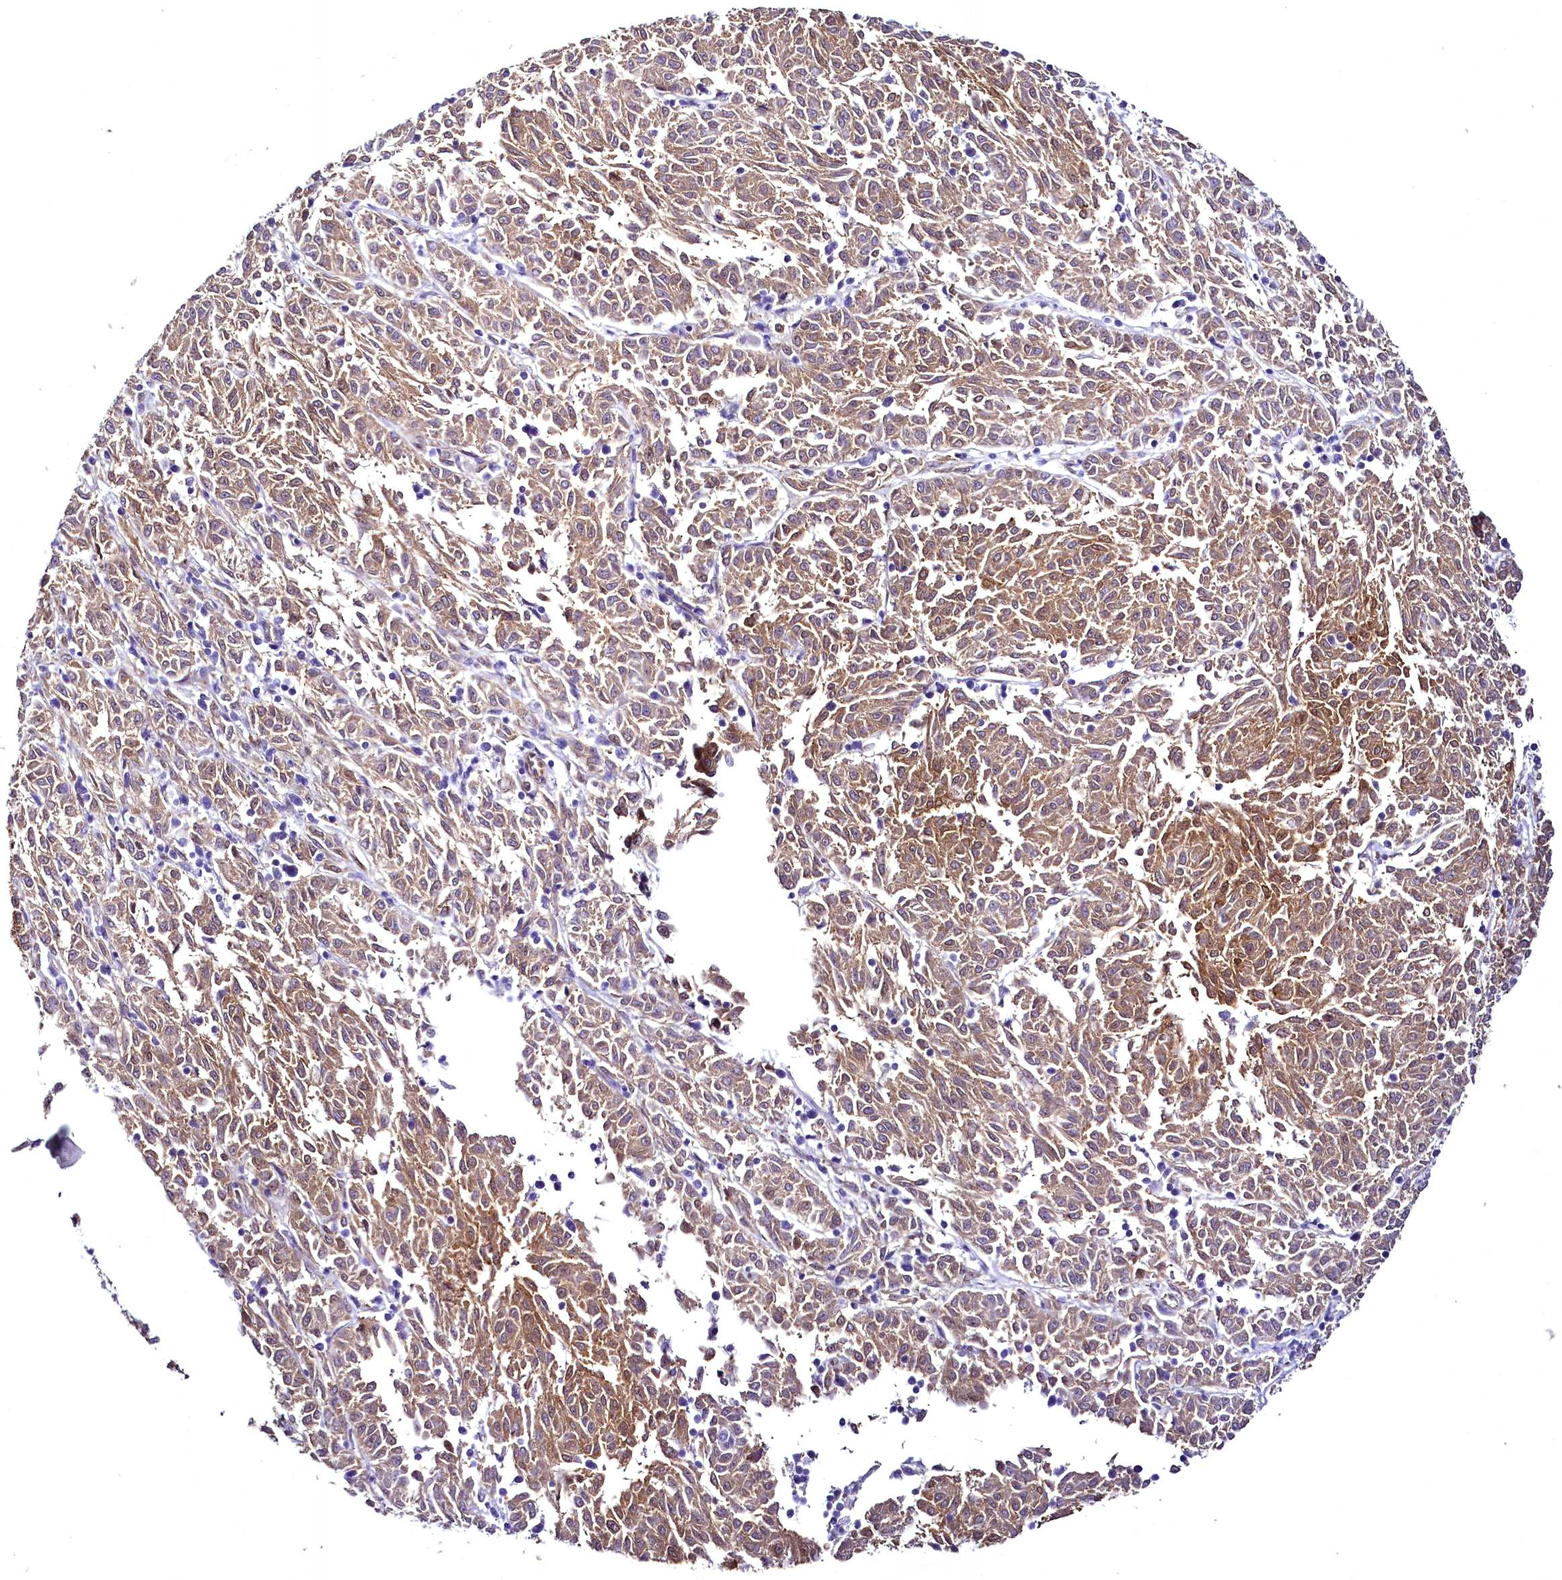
{"staining": {"intensity": "moderate", "quantity": ">75%", "location": "cytoplasmic/membranous"}, "tissue": "melanoma", "cell_type": "Tumor cells", "image_type": "cancer", "snomed": [{"axis": "morphology", "description": "Malignant melanoma, NOS"}, {"axis": "topography", "description": "Skin"}], "caption": "Protein expression analysis of malignant melanoma shows moderate cytoplasmic/membranous positivity in approximately >75% of tumor cells. (brown staining indicates protein expression, while blue staining denotes nuclei).", "gene": "STXBP1", "patient": {"sex": "female", "age": 72}}